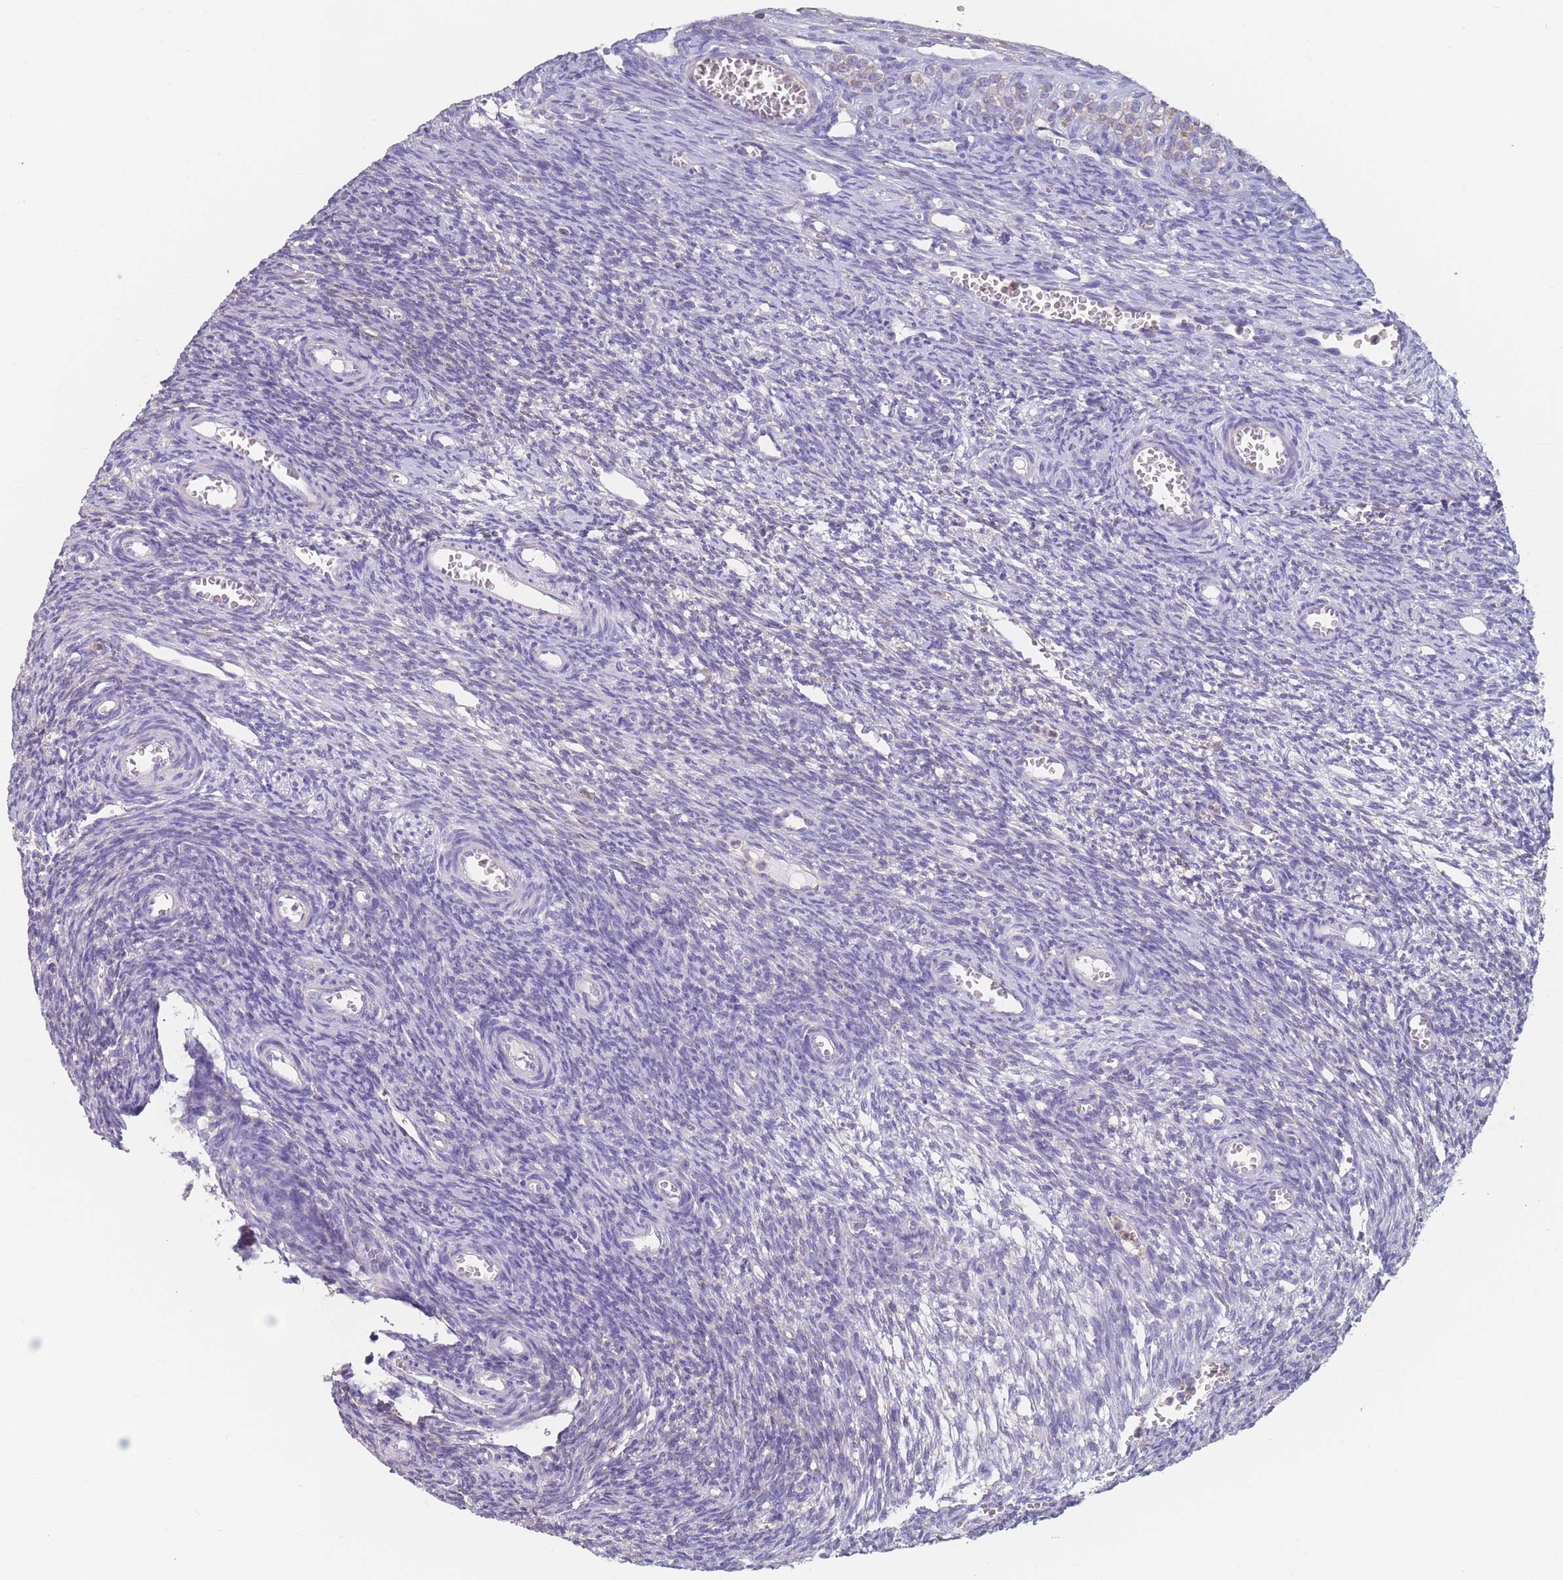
{"staining": {"intensity": "negative", "quantity": "none", "location": "none"}, "tissue": "ovary", "cell_type": "Ovarian stroma cells", "image_type": "normal", "snomed": [{"axis": "morphology", "description": "Normal tissue, NOS"}, {"axis": "topography", "description": "Ovary"}], "caption": "Photomicrograph shows no significant protein positivity in ovarian stroma cells of unremarkable ovary. (DAB (3,3'-diaminobenzidine) immunohistochemistry (IHC) visualized using brightfield microscopy, high magnification).", "gene": "ADH1A", "patient": {"sex": "female", "age": 39}}